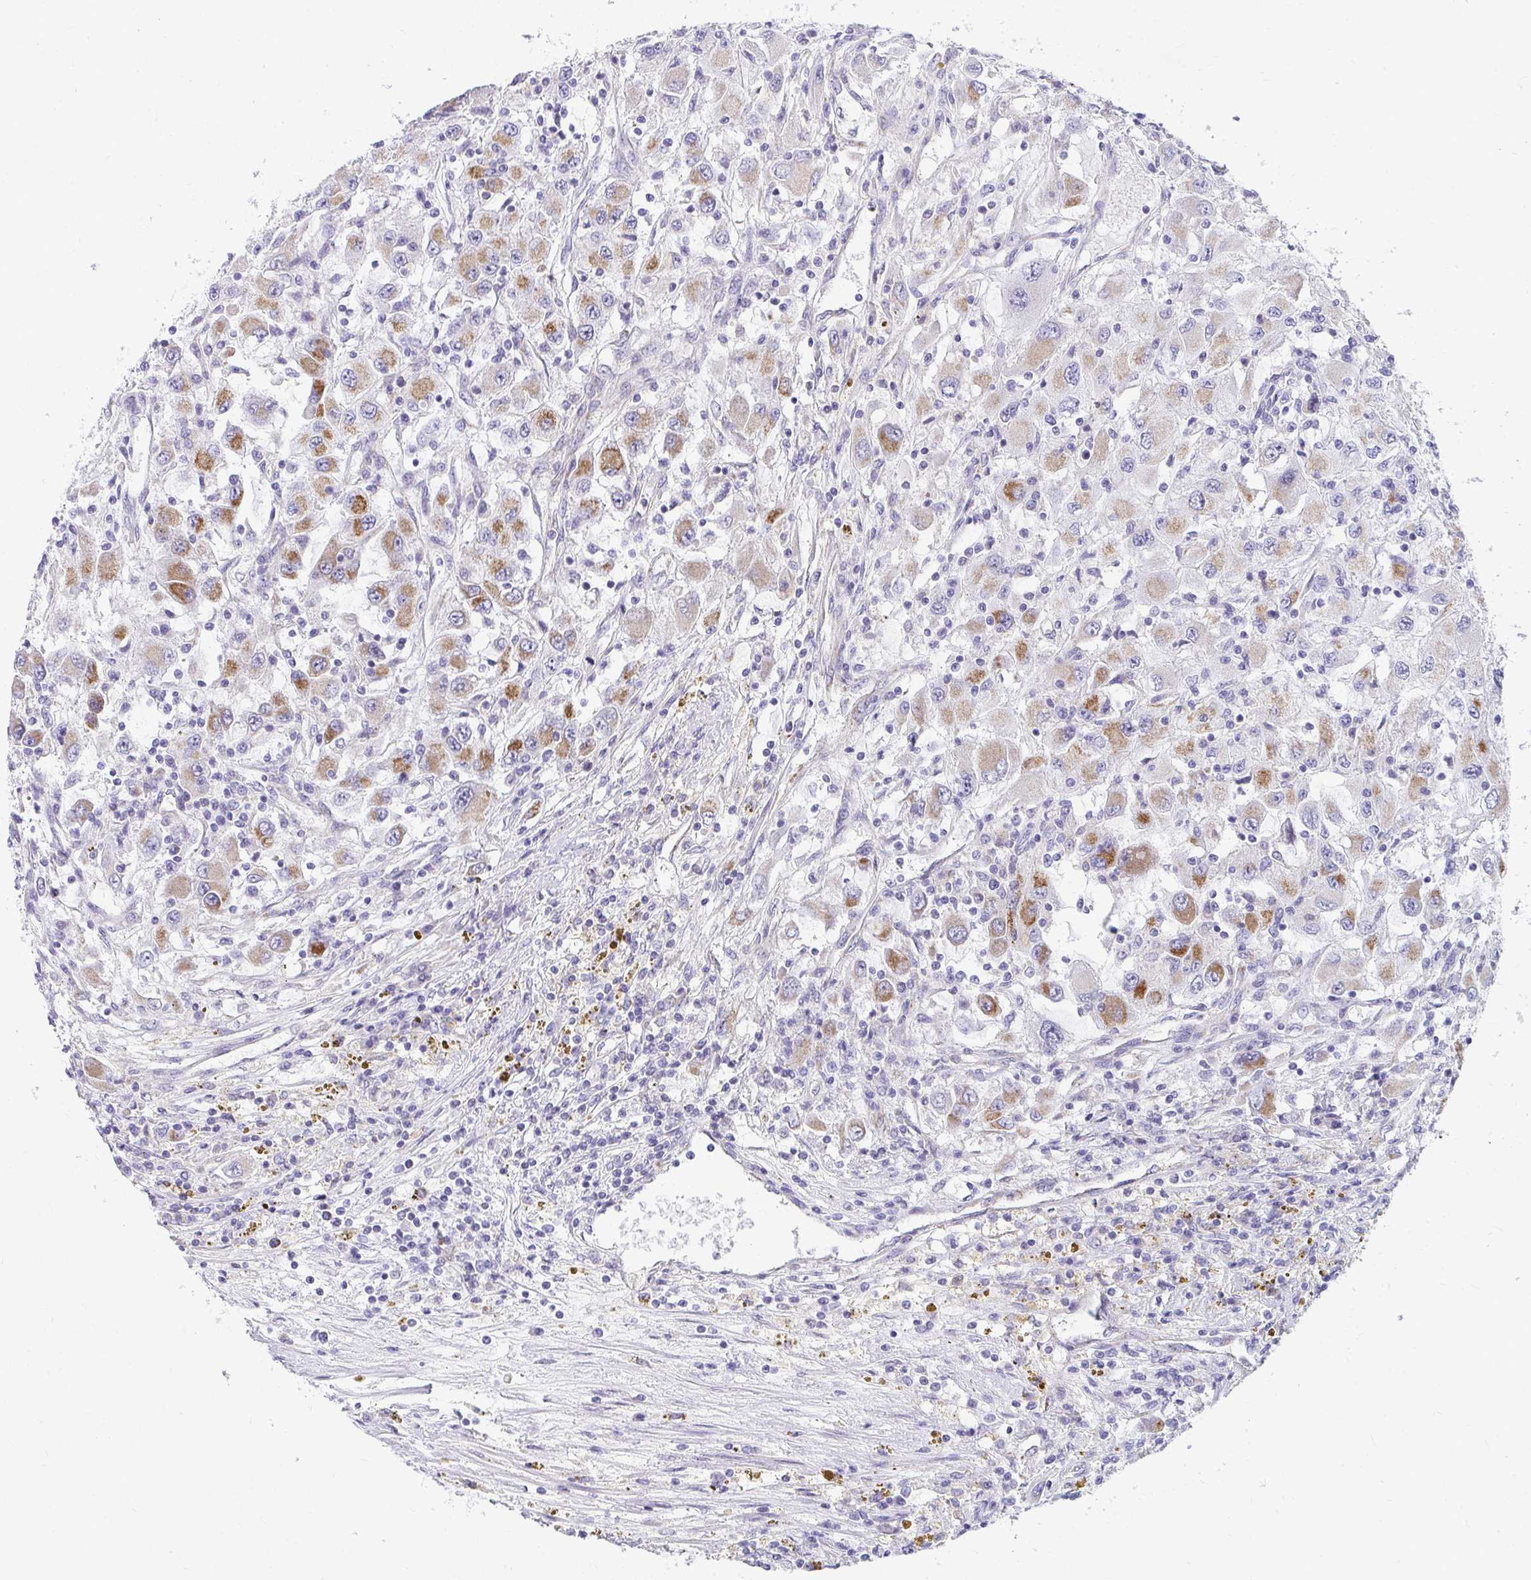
{"staining": {"intensity": "moderate", "quantity": "25%-75%", "location": "cytoplasmic/membranous"}, "tissue": "renal cancer", "cell_type": "Tumor cells", "image_type": "cancer", "snomed": [{"axis": "morphology", "description": "Adenocarcinoma, NOS"}, {"axis": "topography", "description": "Kidney"}], "caption": "Renal cancer was stained to show a protein in brown. There is medium levels of moderate cytoplasmic/membranous staining in approximately 25%-75% of tumor cells.", "gene": "EXOC5", "patient": {"sex": "female", "age": 67}}